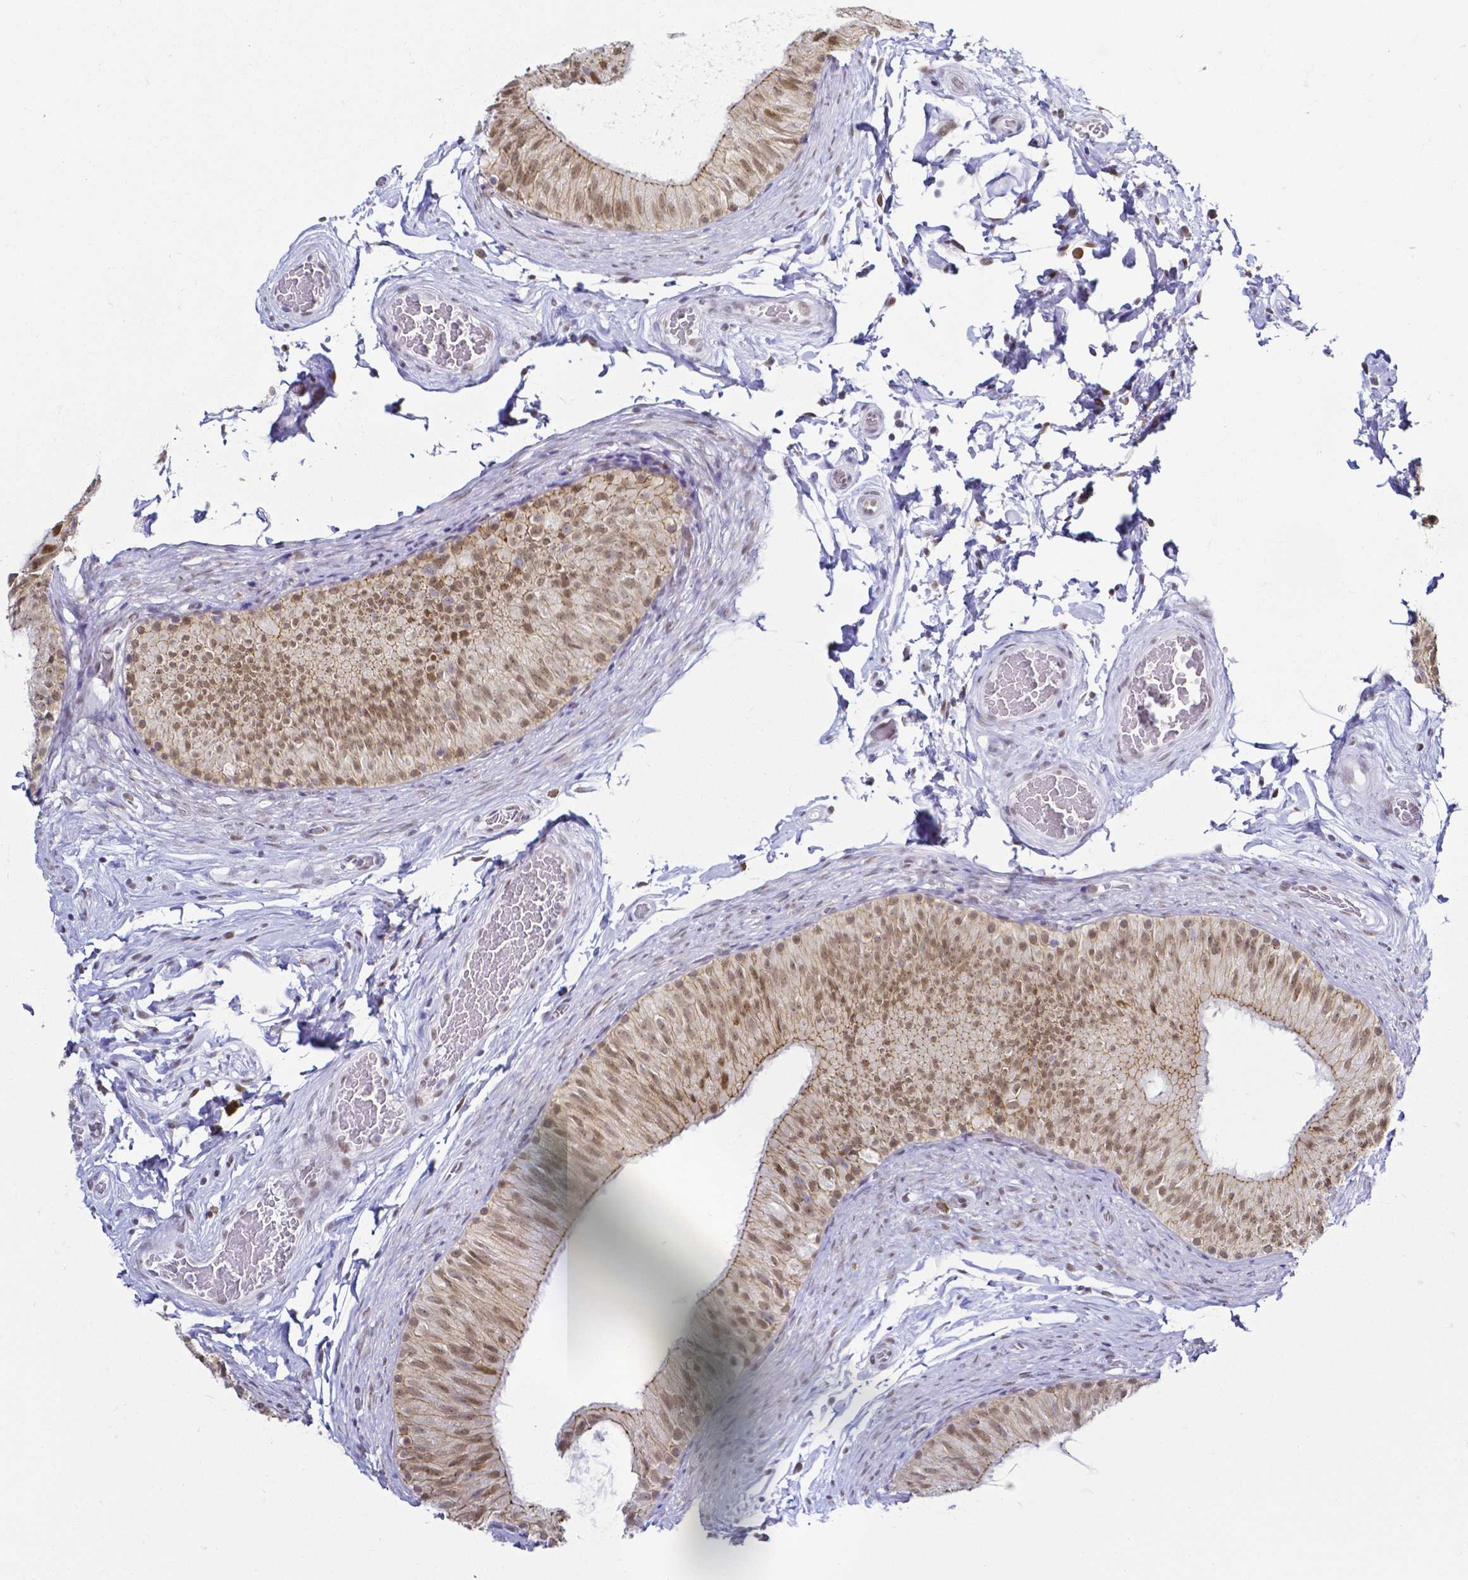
{"staining": {"intensity": "moderate", "quantity": "25%-75%", "location": "cytoplasmic/membranous,nuclear"}, "tissue": "epididymis", "cell_type": "Glandular cells", "image_type": "normal", "snomed": [{"axis": "morphology", "description": "Normal tissue, NOS"}, {"axis": "topography", "description": "Epididymis, spermatic cord, NOS"}, {"axis": "topography", "description": "Epididymis"}], "caption": "This histopathology image shows immunohistochemistry (IHC) staining of benign human epididymis, with medium moderate cytoplasmic/membranous,nuclear staining in approximately 25%-75% of glandular cells.", "gene": "FAM83G", "patient": {"sex": "male", "age": 31}}